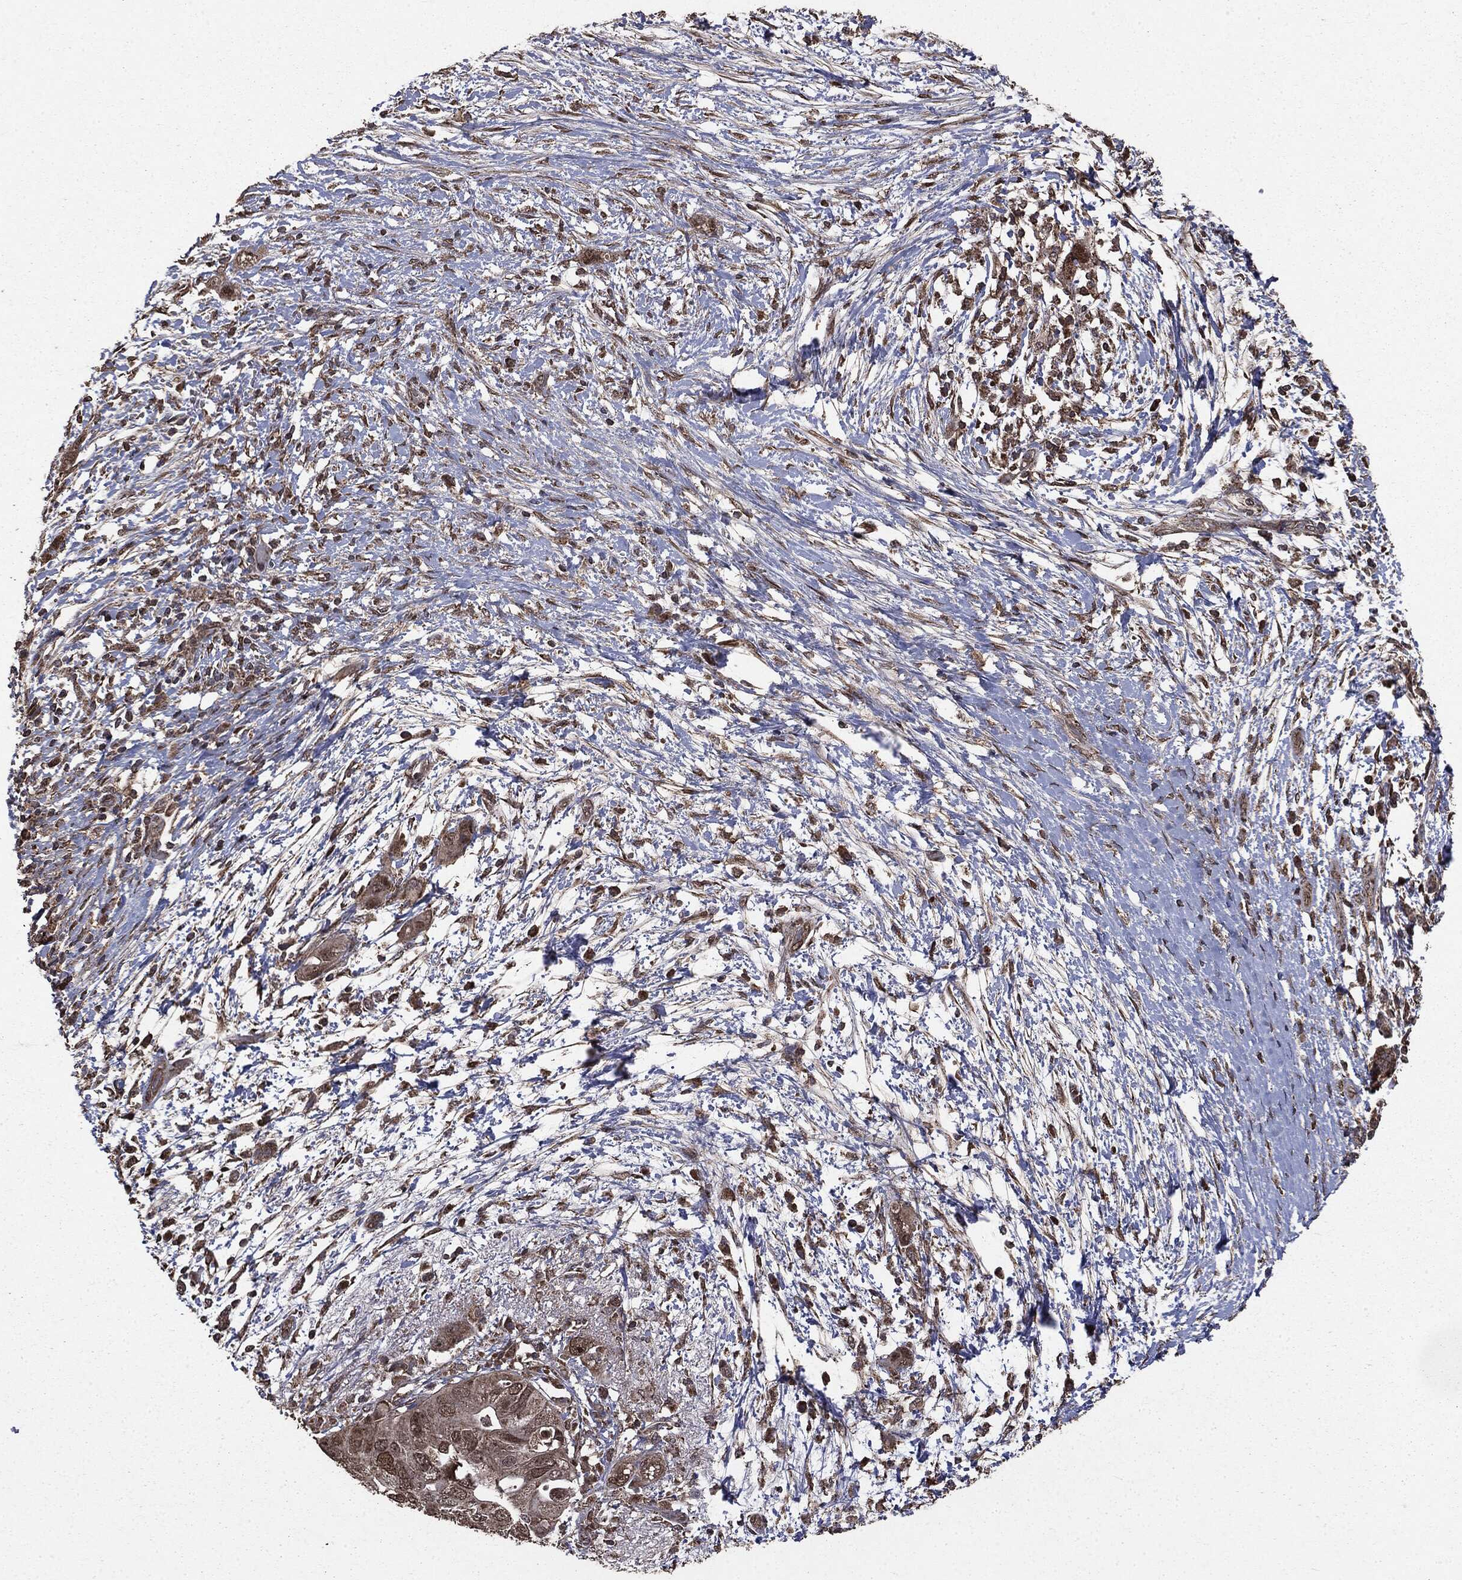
{"staining": {"intensity": "moderate", "quantity": "25%-75%", "location": "nuclear"}, "tissue": "pancreatic cancer", "cell_type": "Tumor cells", "image_type": "cancer", "snomed": [{"axis": "morphology", "description": "Adenocarcinoma, NOS"}, {"axis": "topography", "description": "Pancreas"}], "caption": "The micrograph shows immunohistochemical staining of pancreatic adenocarcinoma. There is moderate nuclear expression is seen in approximately 25%-75% of tumor cells.", "gene": "PPP6R2", "patient": {"sex": "female", "age": 72}}